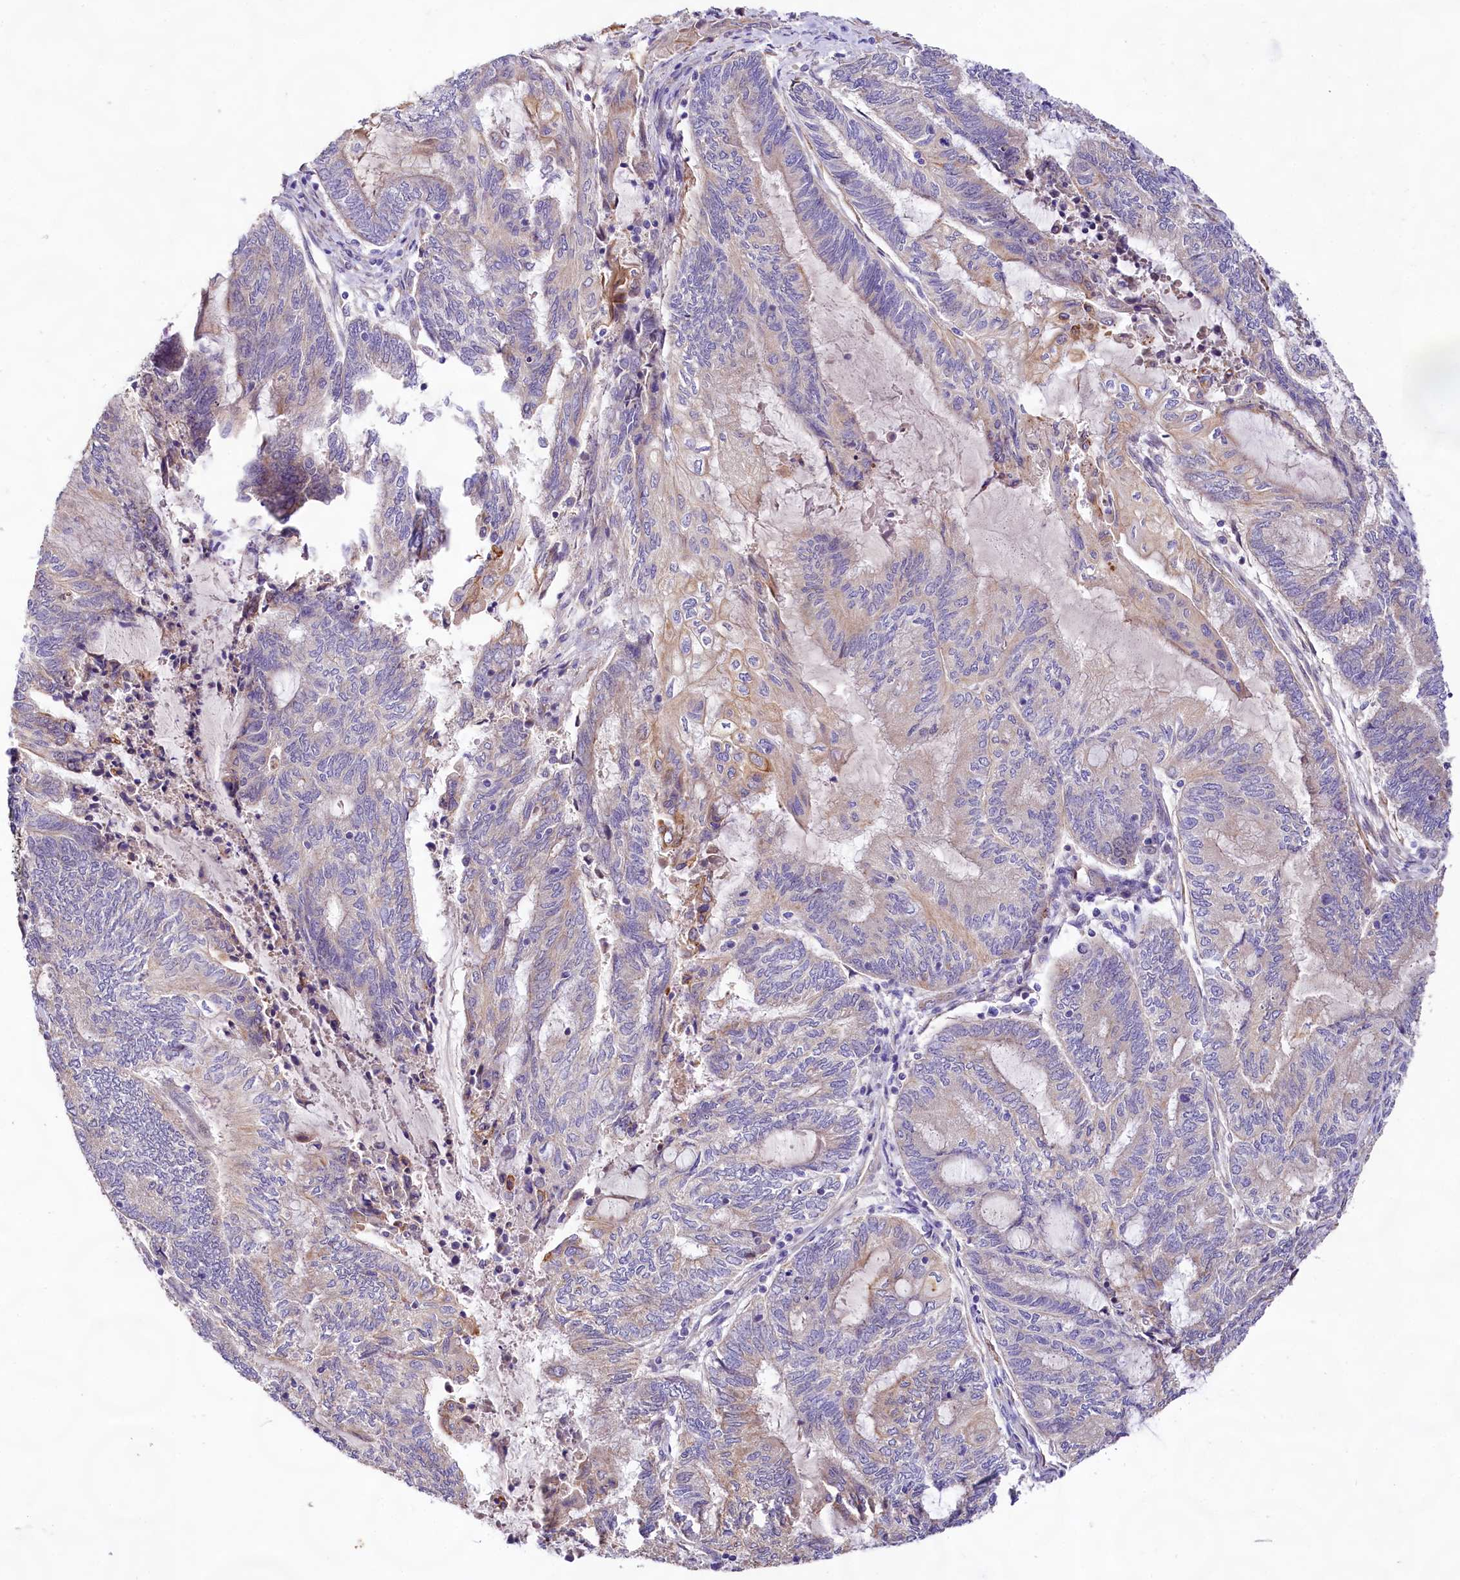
{"staining": {"intensity": "negative", "quantity": "none", "location": "none"}, "tissue": "endometrial cancer", "cell_type": "Tumor cells", "image_type": "cancer", "snomed": [{"axis": "morphology", "description": "Adenocarcinoma, NOS"}, {"axis": "topography", "description": "Uterus"}, {"axis": "topography", "description": "Endometrium"}], "caption": "Immunohistochemistry (IHC) micrograph of neoplastic tissue: adenocarcinoma (endometrial) stained with DAB demonstrates no significant protein positivity in tumor cells.", "gene": "VPS11", "patient": {"sex": "female", "age": 70}}